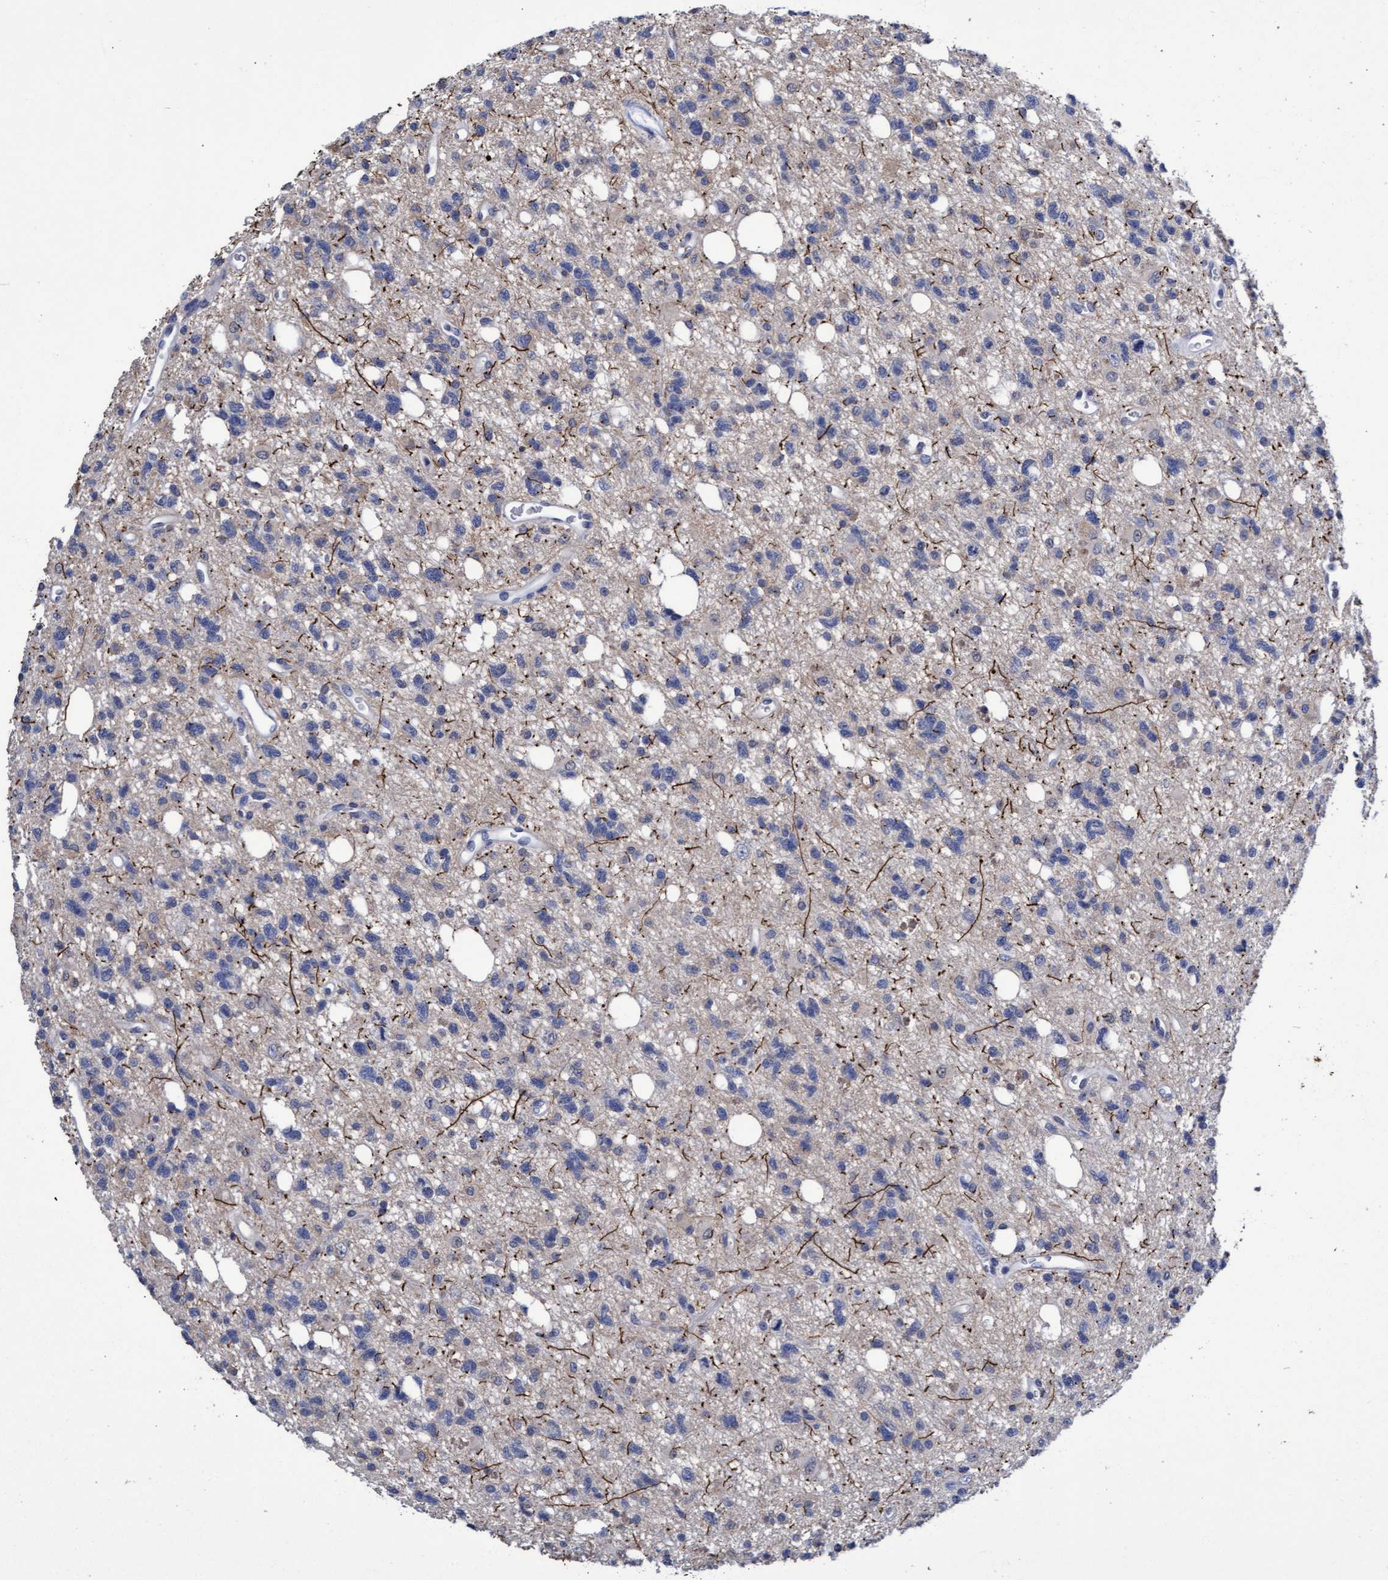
{"staining": {"intensity": "negative", "quantity": "none", "location": "none"}, "tissue": "glioma", "cell_type": "Tumor cells", "image_type": "cancer", "snomed": [{"axis": "morphology", "description": "Glioma, malignant, High grade"}, {"axis": "topography", "description": "Brain"}], "caption": "This is a histopathology image of immunohistochemistry (IHC) staining of glioma, which shows no staining in tumor cells.", "gene": "GPR39", "patient": {"sex": "female", "age": 62}}